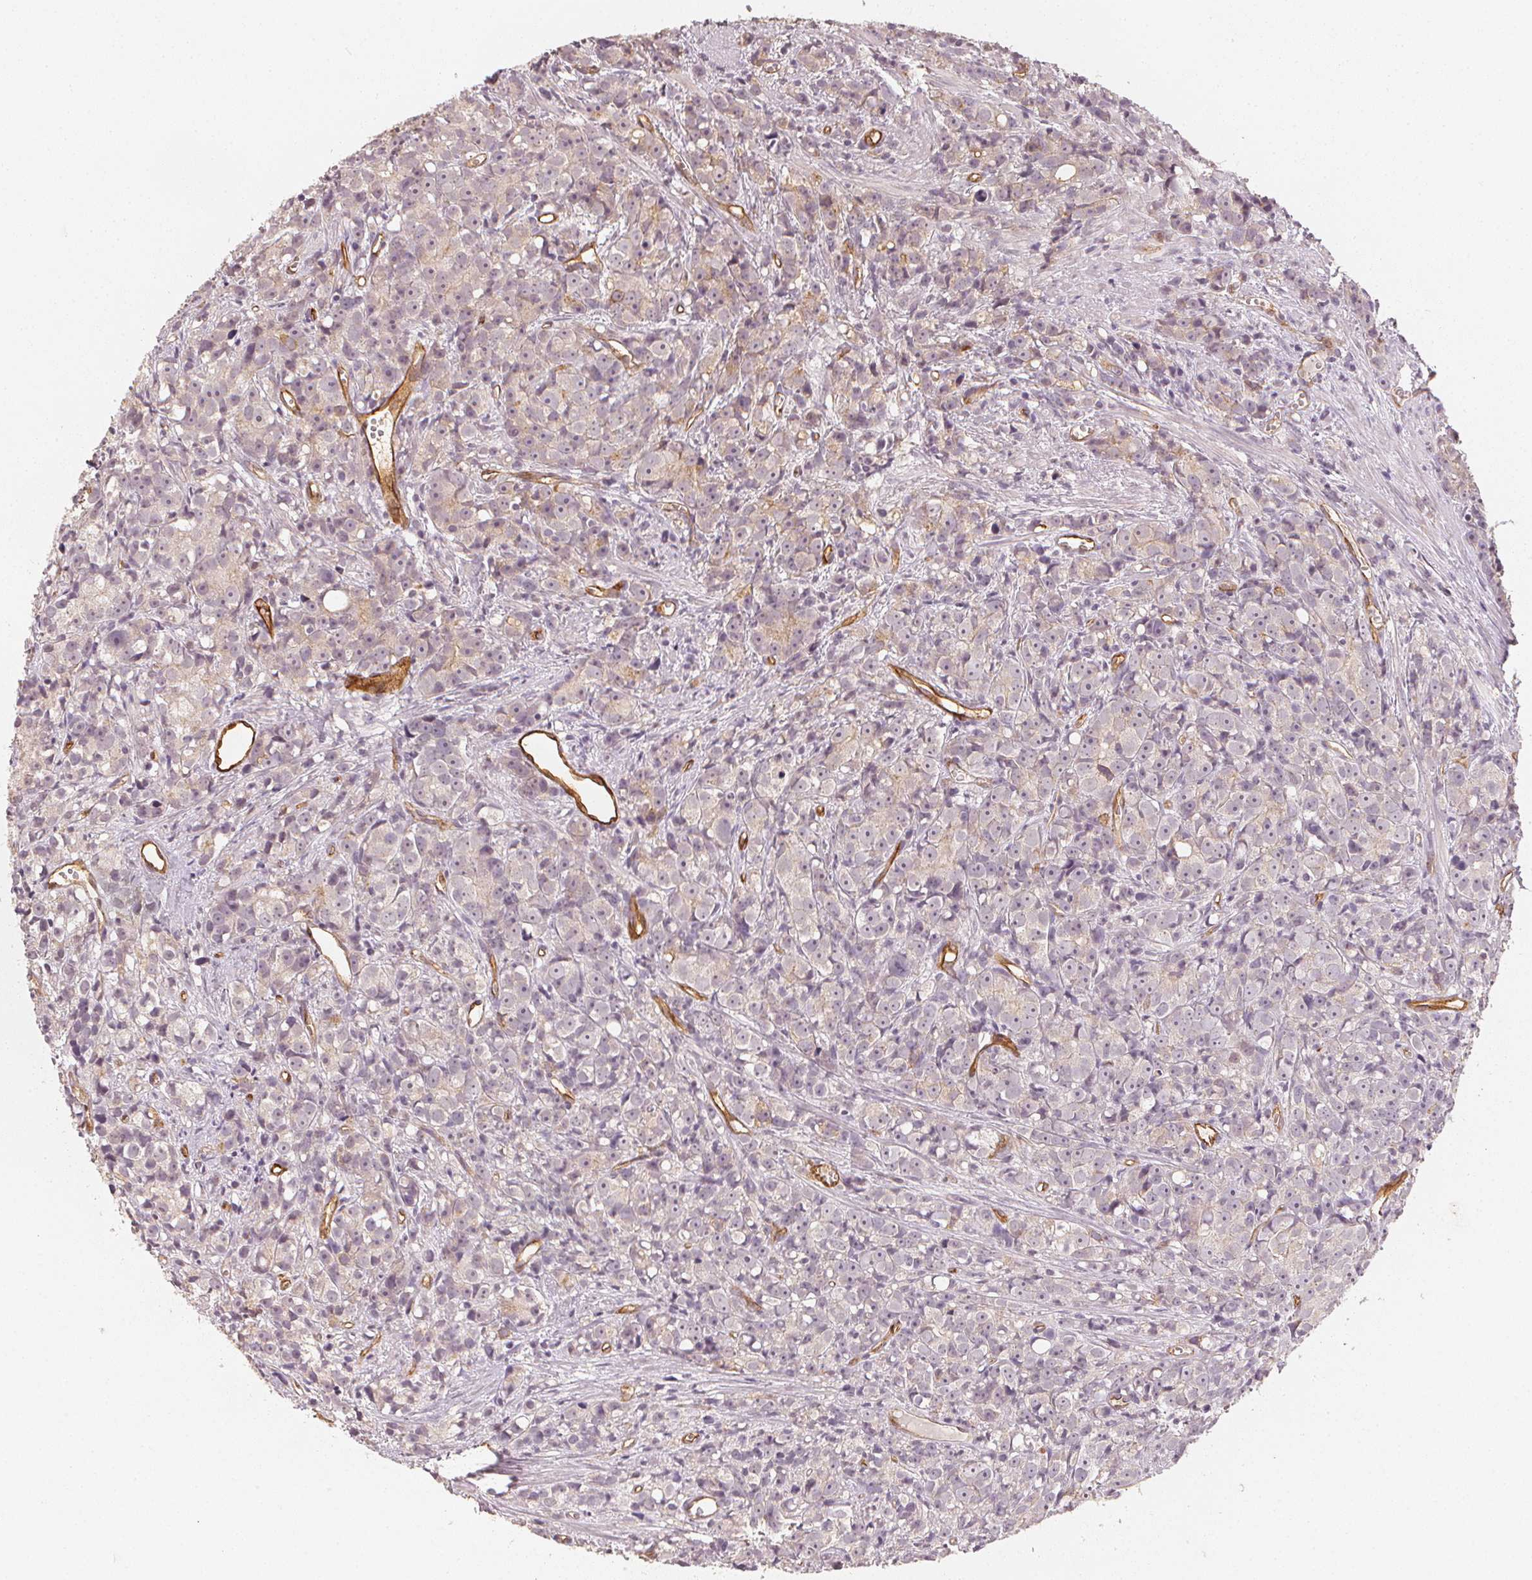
{"staining": {"intensity": "weak", "quantity": "<25%", "location": "cytoplasmic/membranous"}, "tissue": "prostate cancer", "cell_type": "Tumor cells", "image_type": "cancer", "snomed": [{"axis": "morphology", "description": "Adenocarcinoma, High grade"}, {"axis": "topography", "description": "Prostate"}], "caption": "This is an immunohistochemistry histopathology image of human prostate cancer (high-grade adenocarcinoma). There is no positivity in tumor cells.", "gene": "CIB1", "patient": {"sex": "male", "age": 77}}